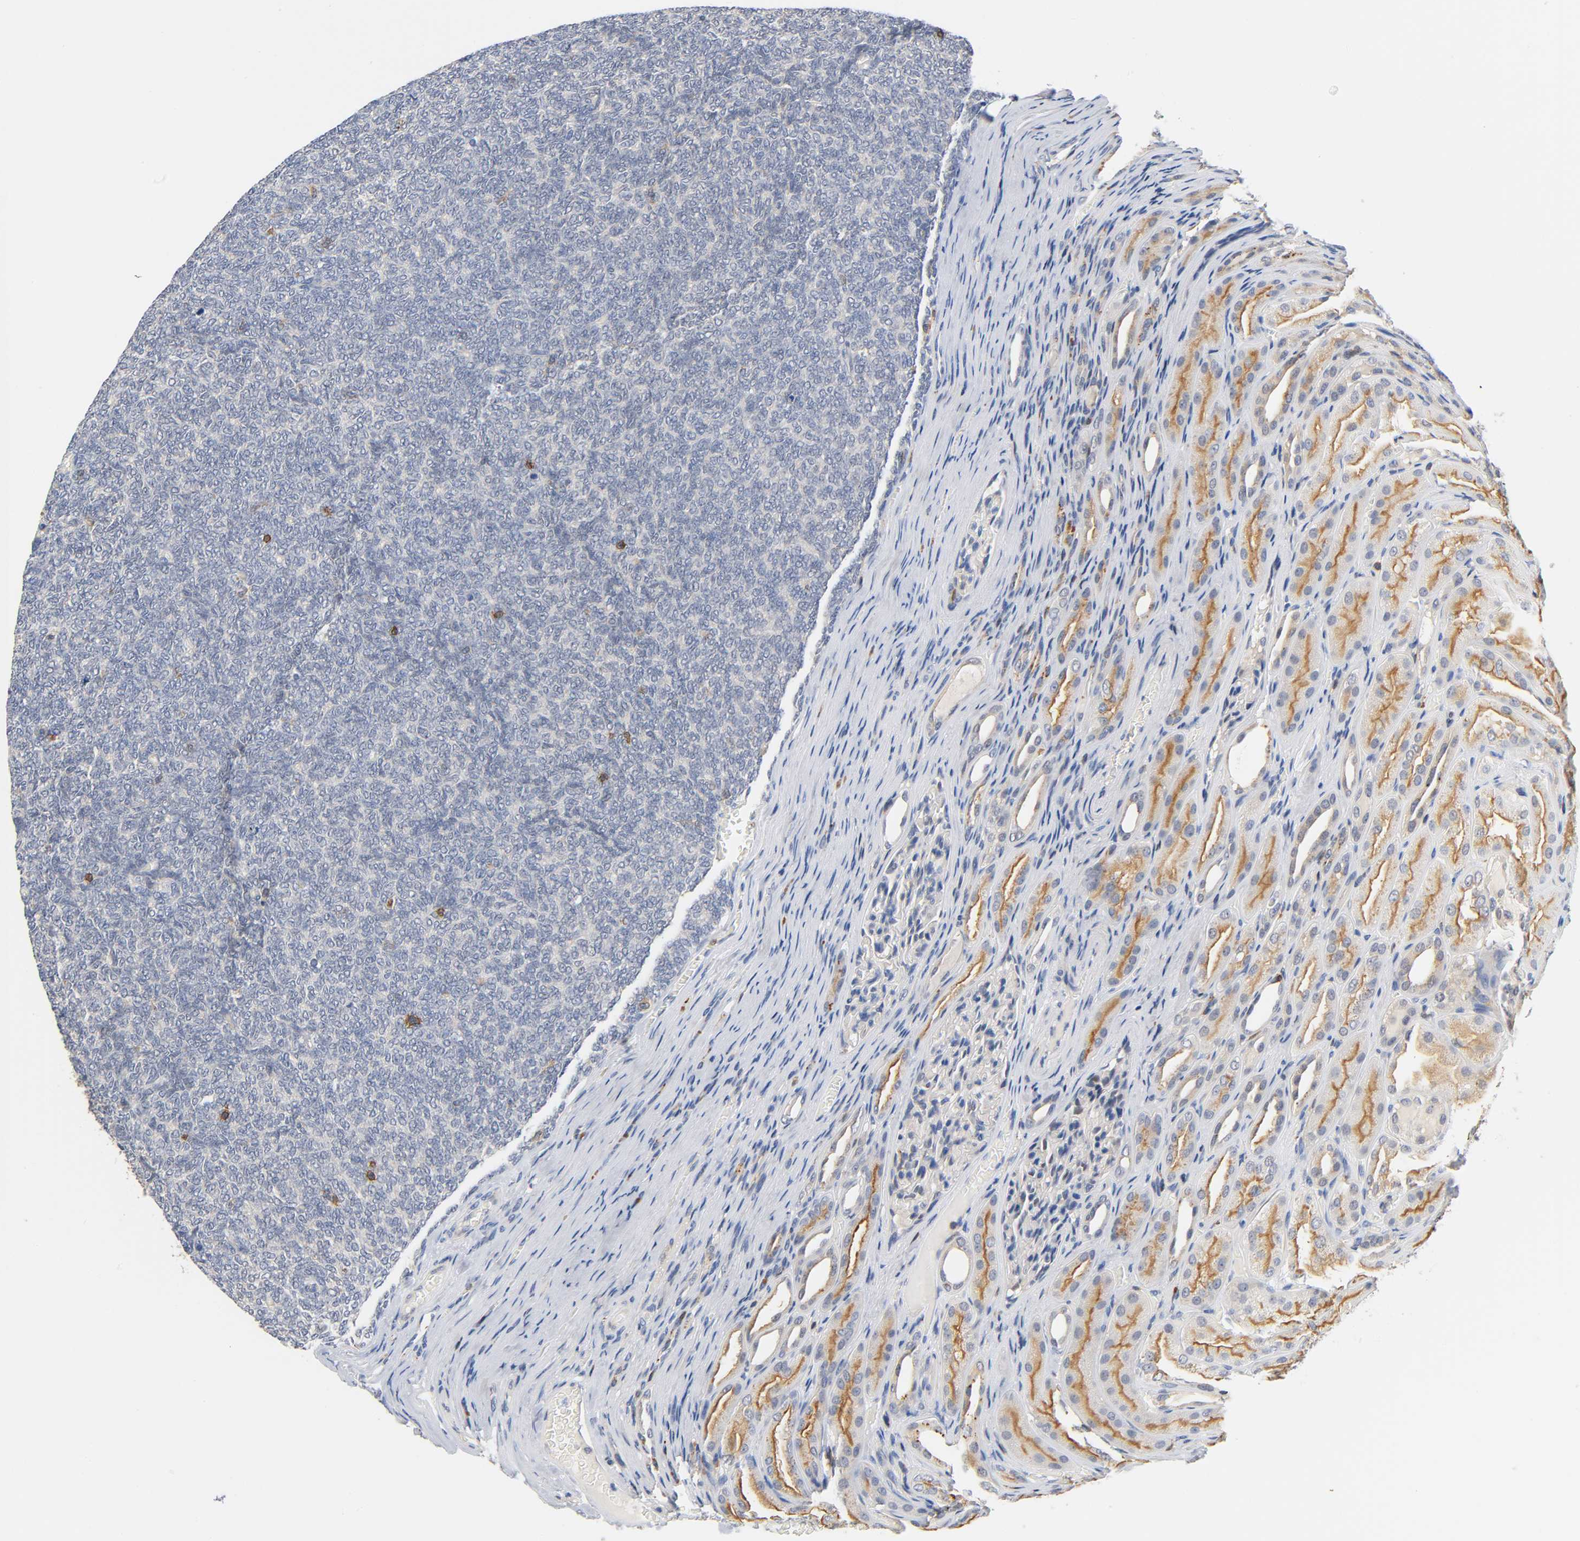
{"staining": {"intensity": "negative", "quantity": "none", "location": "none"}, "tissue": "renal cancer", "cell_type": "Tumor cells", "image_type": "cancer", "snomed": [{"axis": "morphology", "description": "Neoplasm, malignant, NOS"}, {"axis": "topography", "description": "Kidney"}], "caption": "Immunohistochemistry (IHC) of human malignant neoplasm (renal) demonstrates no expression in tumor cells. (Stains: DAB immunohistochemistry (IHC) with hematoxylin counter stain, Microscopy: brightfield microscopy at high magnification).", "gene": "UCKL1", "patient": {"sex": "male", "age": 28}}